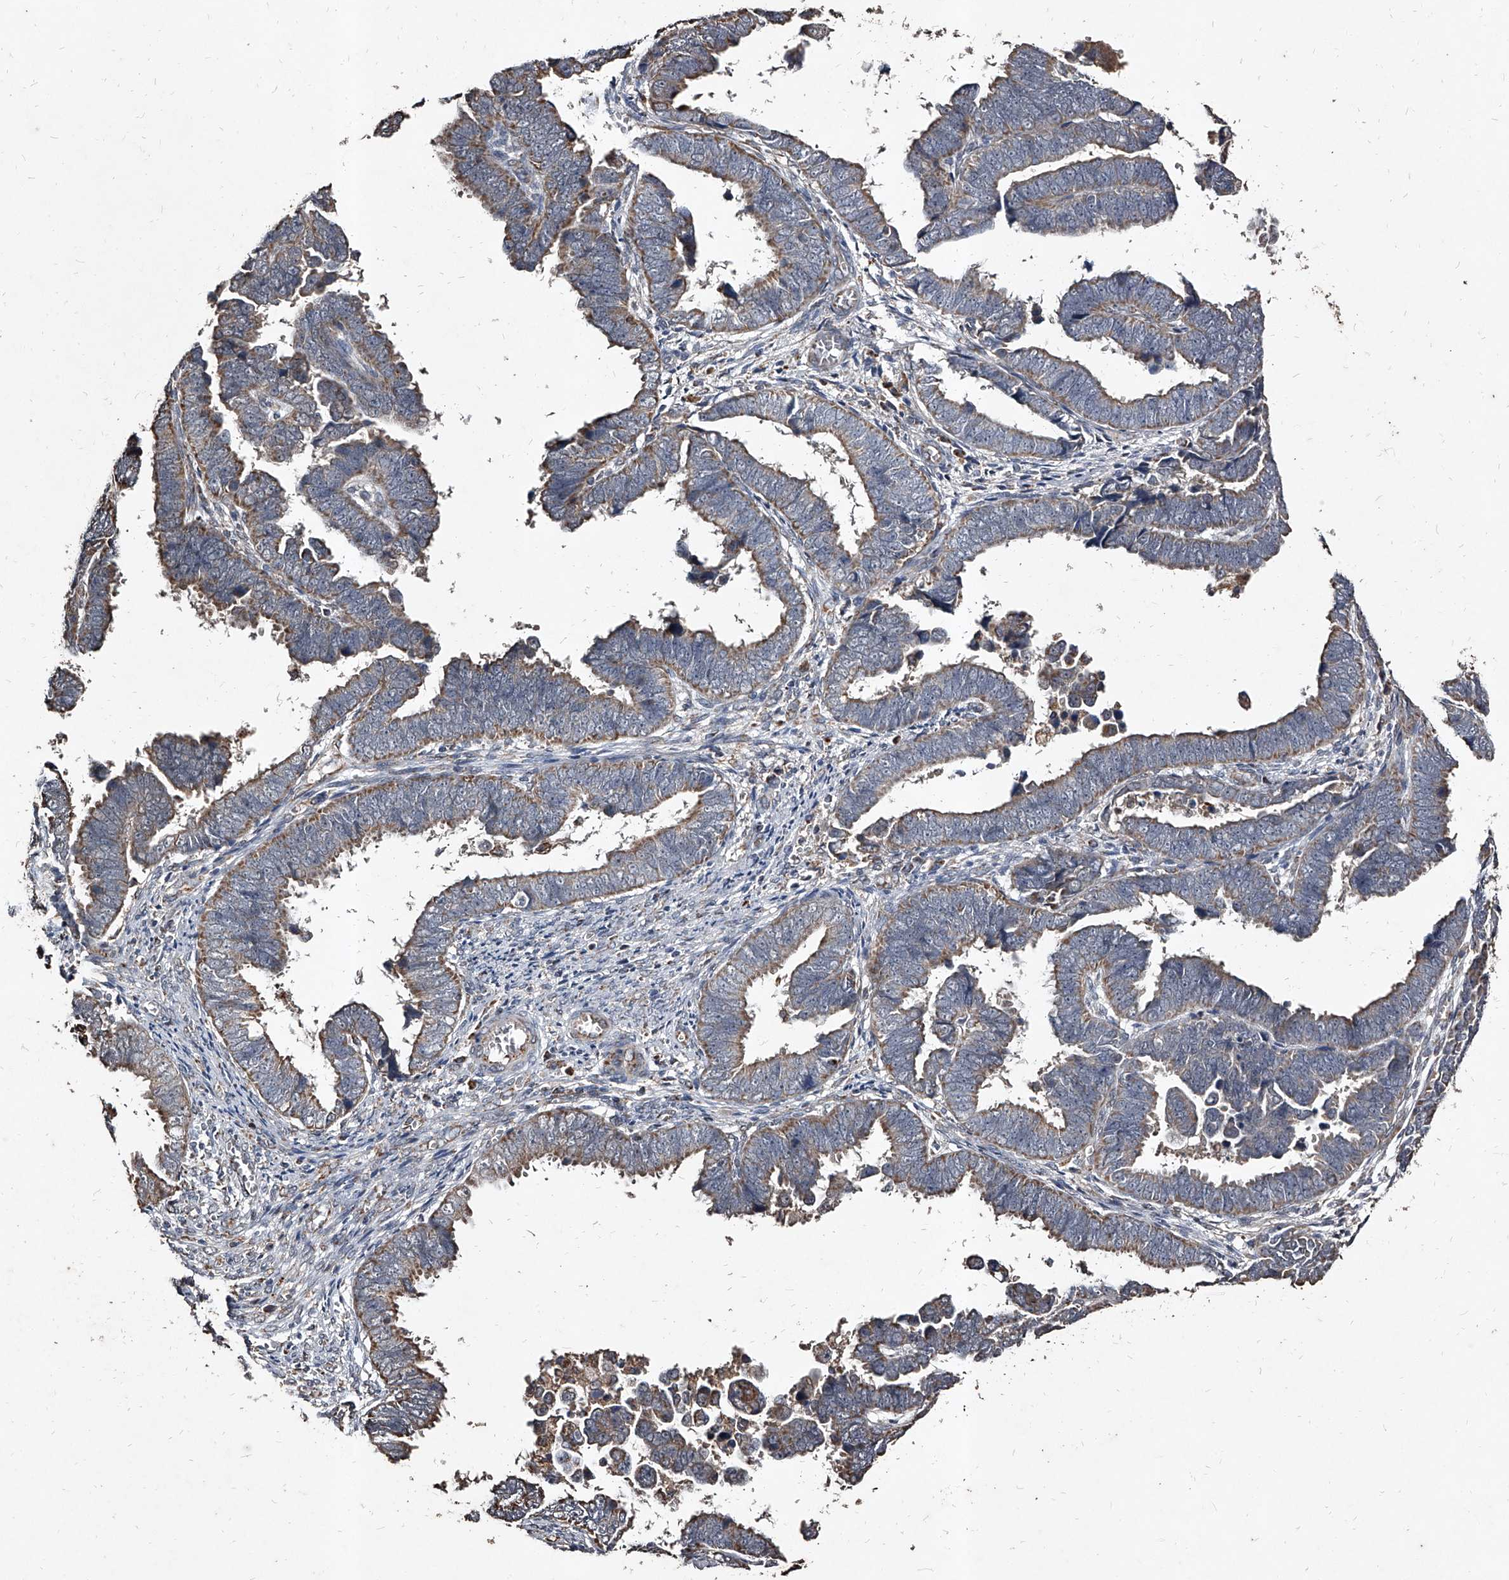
{"staining": {"intensity": "weak", "quantity": "25%-75%", "location": "cytoplasmic/membranous"}, "tissue": "endometrial cancer", "cell_type": "Tumor cells", "image_type": "cancer", "snomed": [{"axis": "morphology", "description": "Adenocarcinoma, NOS"}, {"axis": "topography", "description": "Endometrium"}], "caption": "A brown stain labels weak cytoplasmic/membranous positivity of a protein in endometrial cancer (adenocarcinoma) tumor cells. (DAB IHC with brightfield microscopy, high magnification).", "gene": "GPR183", "patient": {"sex": "female", "age": 75}}